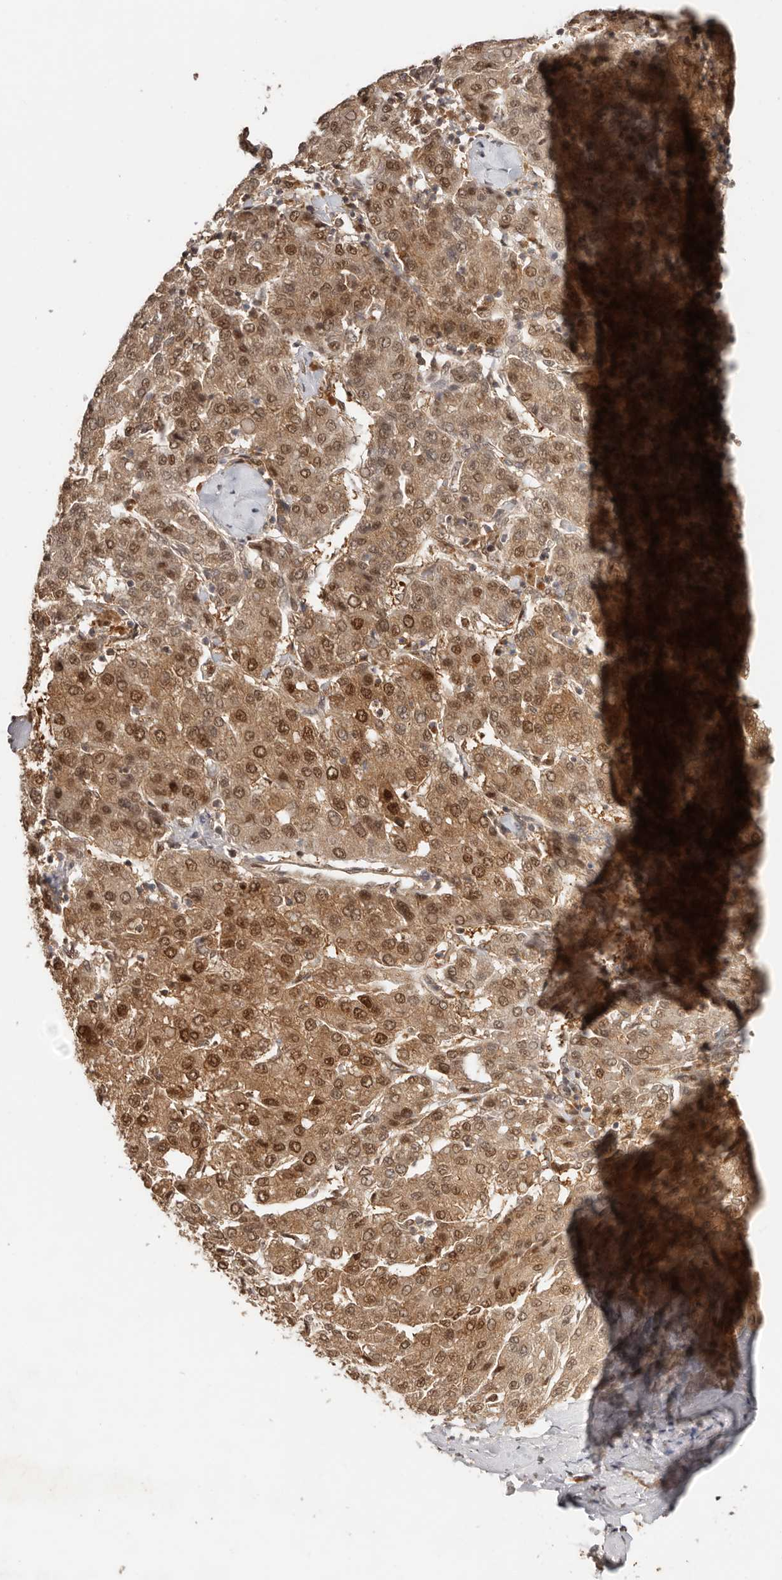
{"staining": {"intensity": "moderate", "quantity": ">75%", "location": "cytoplasmic/membranous,nuclear"}, "tissue": "liver cancer", "cell_type": "Tumor cells", "image_type": "cancer", "snomed": [{"axis": "morphology", "description": "Carcinoma, Hepatocellular, NOS"}, {"axis": "topography", "description": "Liver"}], "caption": "Immunohistochemical staining of liver cancer (hepatocellular carcinoma) shows medium levels of moderate cytoplasmic/membranous and nuclear protein positivity in approximately >75% of tumor cells.", "gene": "PSMA5", "patient": {"sex": "male", "age": 65}}